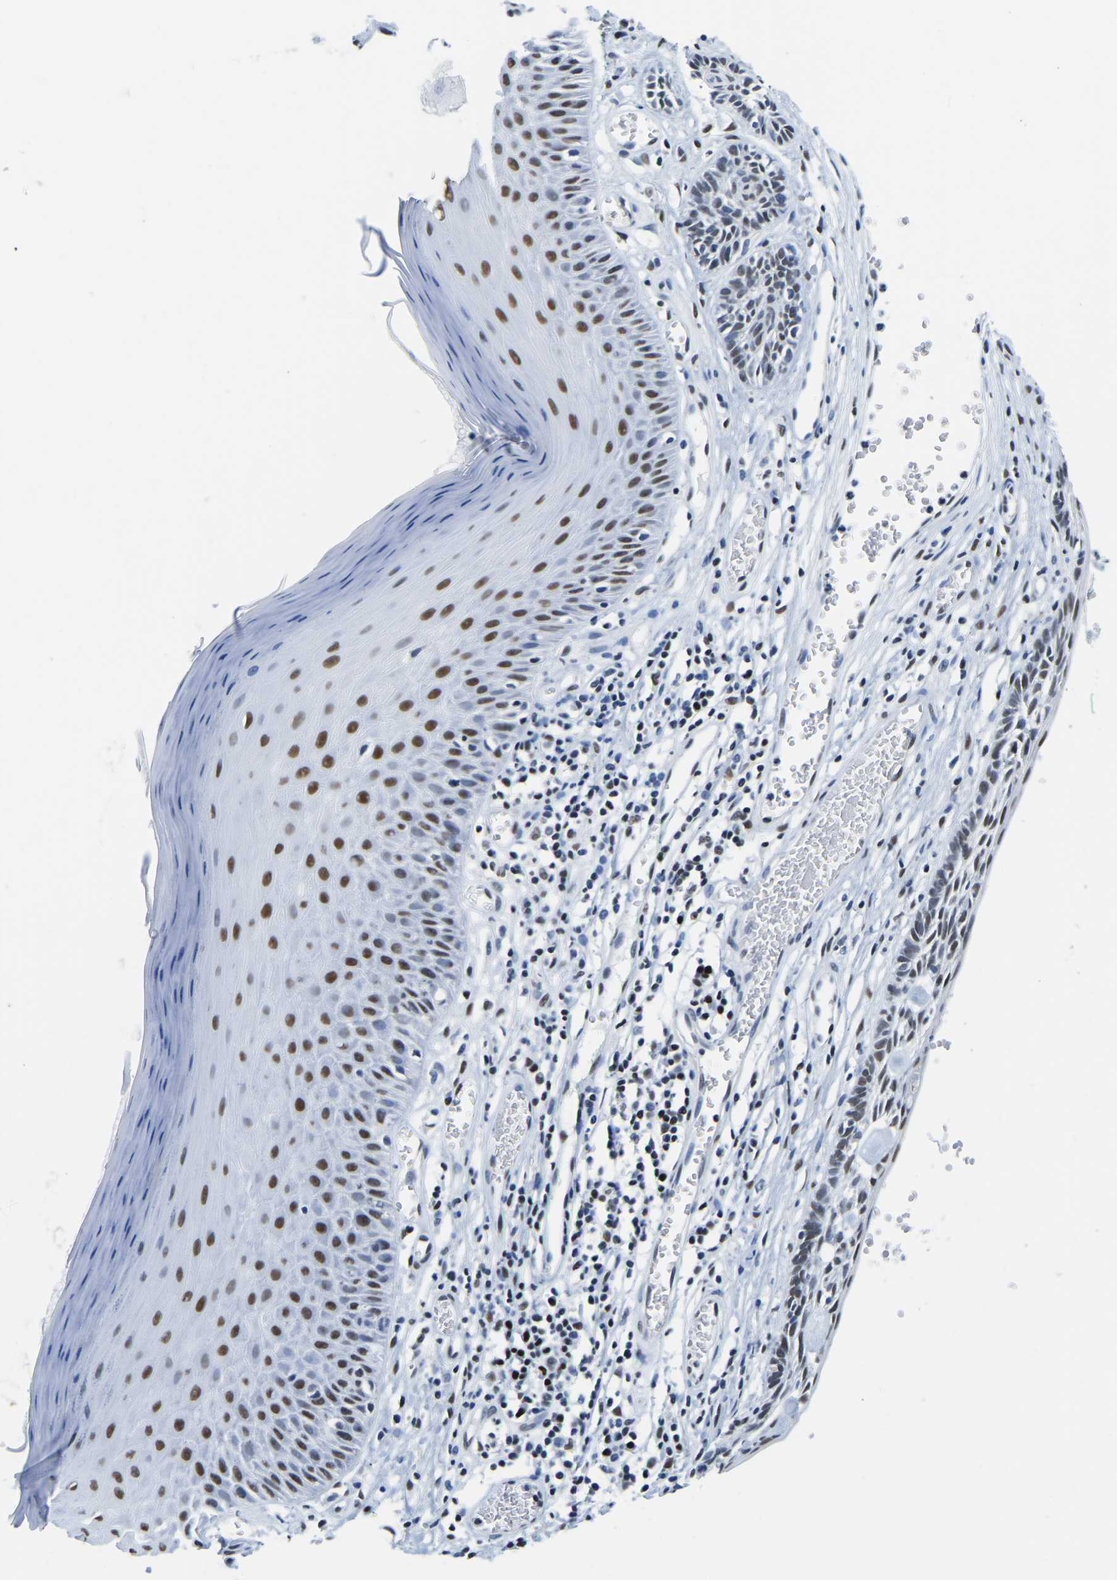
{"staining": {"intensity": "weak", "quantity": "<25%", "location": "nuclear"}, "tissue": "skin cancer", "cell_type": "Tumor cells", "image_type": "cancer", "snomed": [{"axis": "morphology", "description": "Basal cell carcinoma"}, {"axis": "topography", "description": "Skin"}], "caption": "High magnification brightfield microscopy of skin basal cell carcinoma stained with DAB (brown) and counterstained with hematoxylin (blue): tumor cells show no significant positivity.", "gene": "UBA1", "patient": {"sex": "male", "age": 67}}